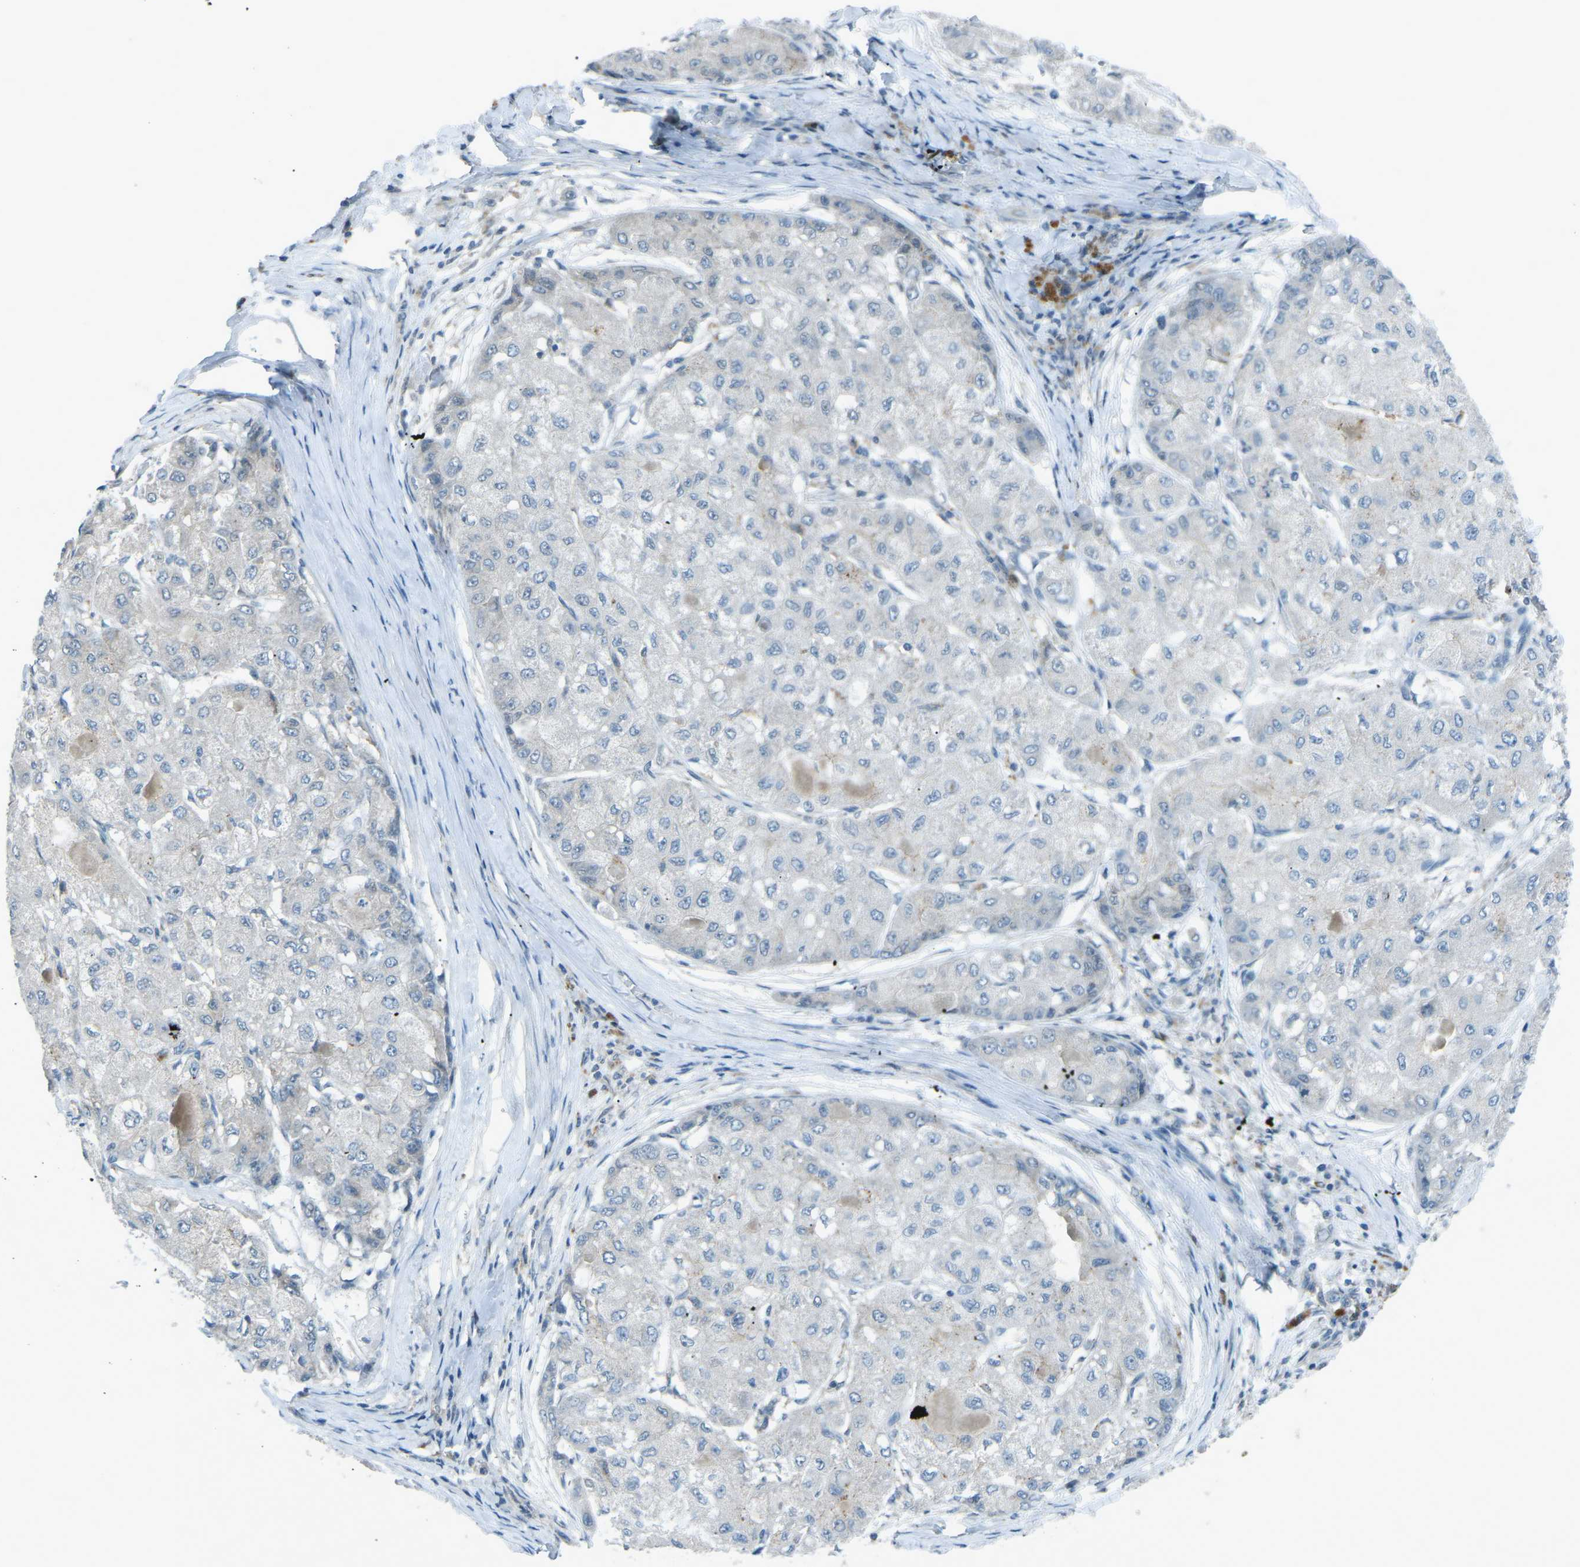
{"staining": {"intensity": "negative", "quantity": "none", "location": "none"}, "tissue": "liver cancer", "cell_type": "Tumor cells", "image_type": "cancer", "snomed": [{"axis": "morphology", "description": "Carcinoma, Hepatocellular, NOS"}, {"axis": "topography", "description": "Liver"}], "caption": "Protein analysis of hepatocellular carcinoma (liver) displays no significant positivity in tumor cells. (Brightfield microscopy of DAB immunohistochemistry at high magnification).", "gene": "PRKCA", "patient": {"sex": "male", "age": 80}}